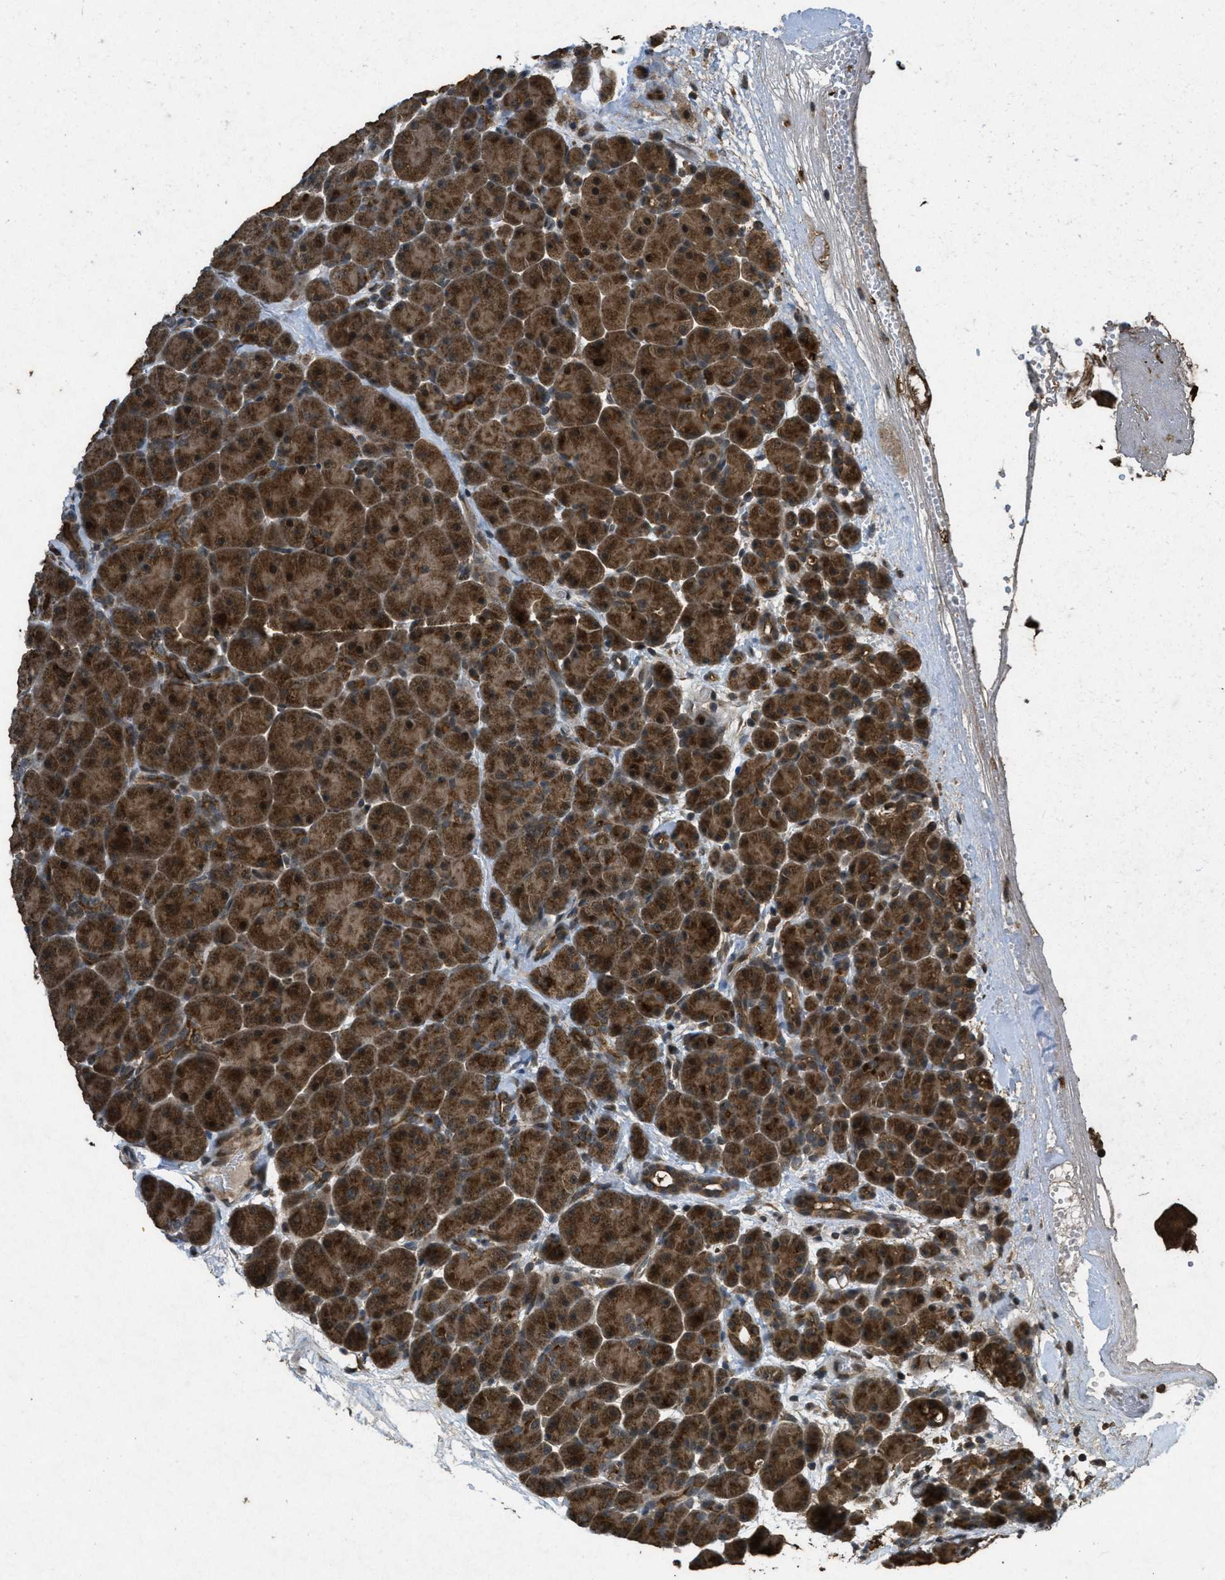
{"staining": {"intensity": "strong", "quantity": ">75%", "location": "cytoplasmic/membranous"}, "tissue": "pancreas", "cell_type": "Exocrine glandular cells", "image_type": "normal", "snomed": [{"axis": "morphology", "description": "Normal tissue, NOS"}, {"axis": "topography", "description": "Pancreas"}], "caption": "Immunohistochemistry (IHC) photomicrograph of unremarkable pancreas stained for a protein (brown), which demonstrates high levels of strong cytoplasmic/membranous expression in approximately >75% of exocrine glandular cells.", "gene": "PPP1R15A", "patient": {"sex": "male", "age": 66}}